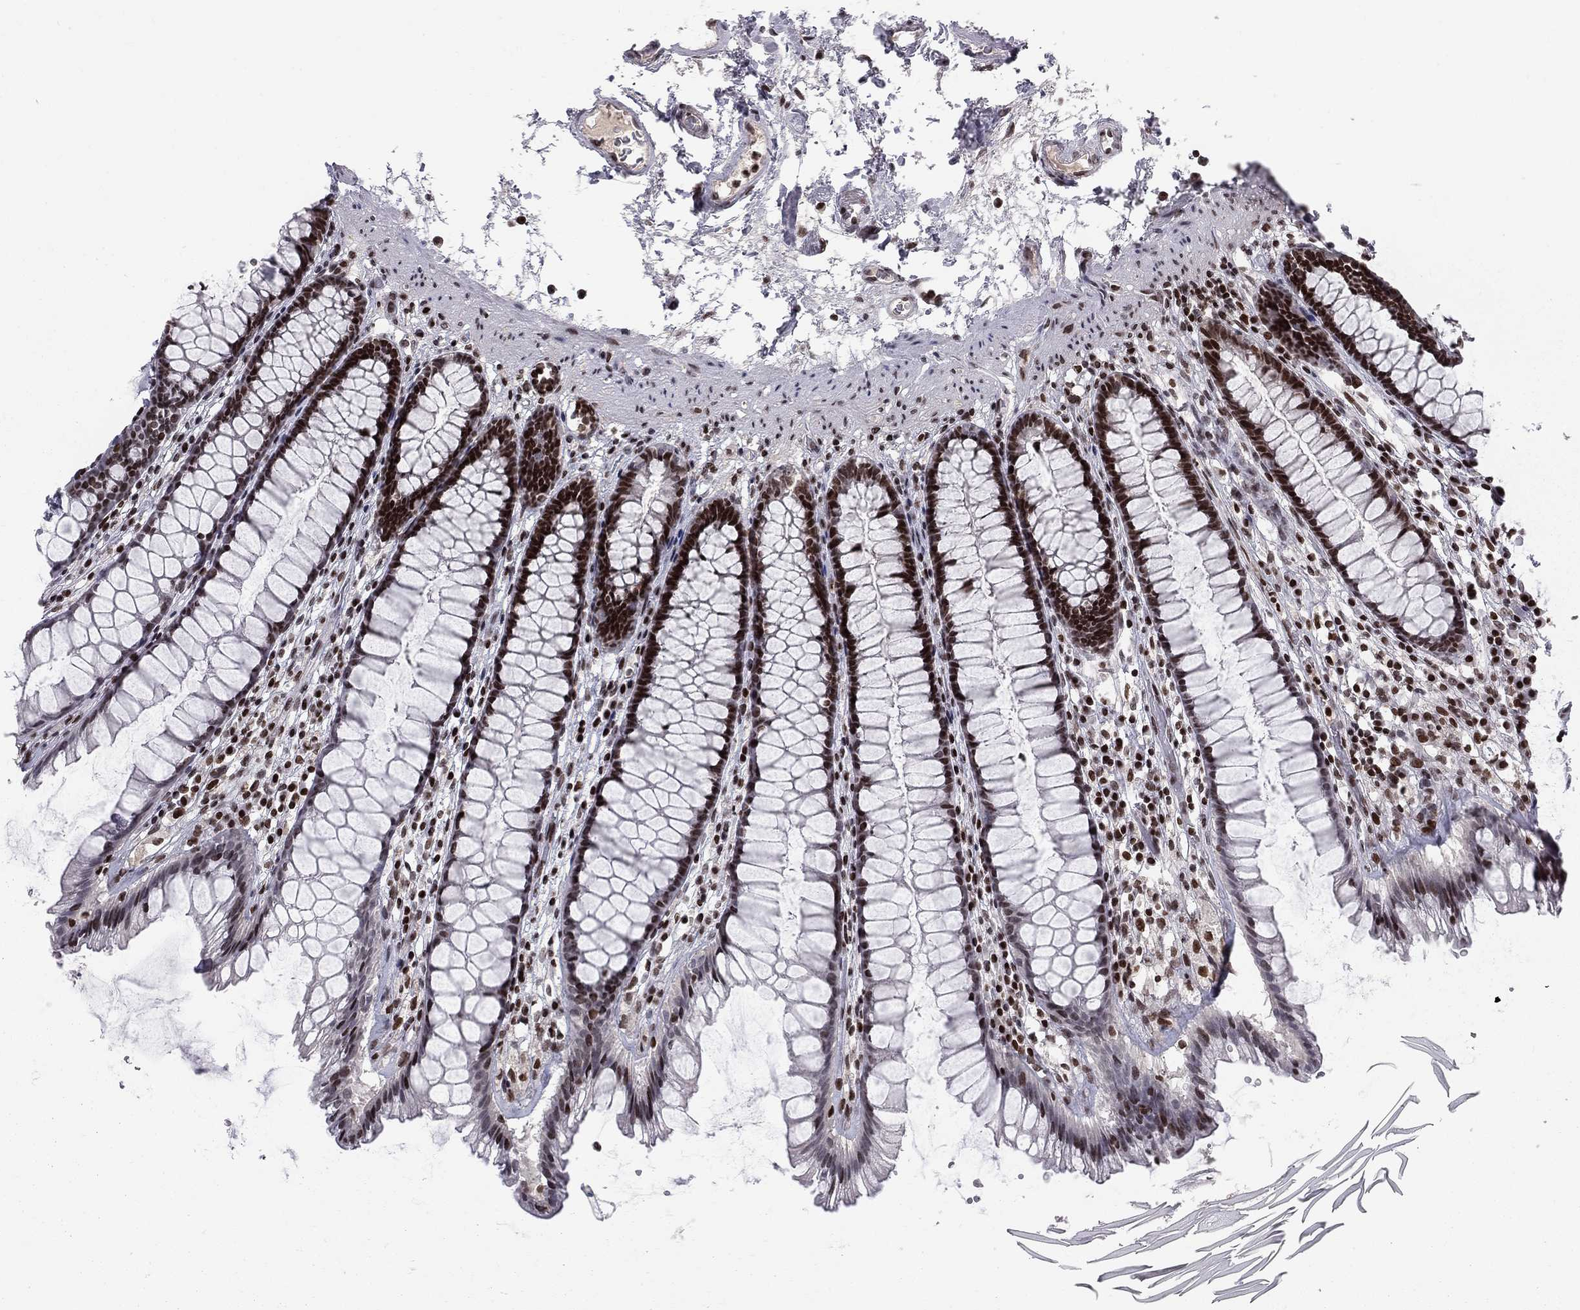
{"staining": {"intensity": "strong", "quantity": "25%-75%", "location": "nuclear"}, "tissue": "rectum", "cell_type": "Glandular cells", "image_type": "normal", "snomed": [{"axis": "morphology", "description": "Normal tissue, NOS"}, {"axis": "topography", "description": "Rectum"}], "caption": "Rectum stained with DAB IHC displays high levels of strong nuclear expression in about 25%-75% of glandular cells.", "gene": "RNASEH2C", "patient": {"sex": "male", "age": 72}}